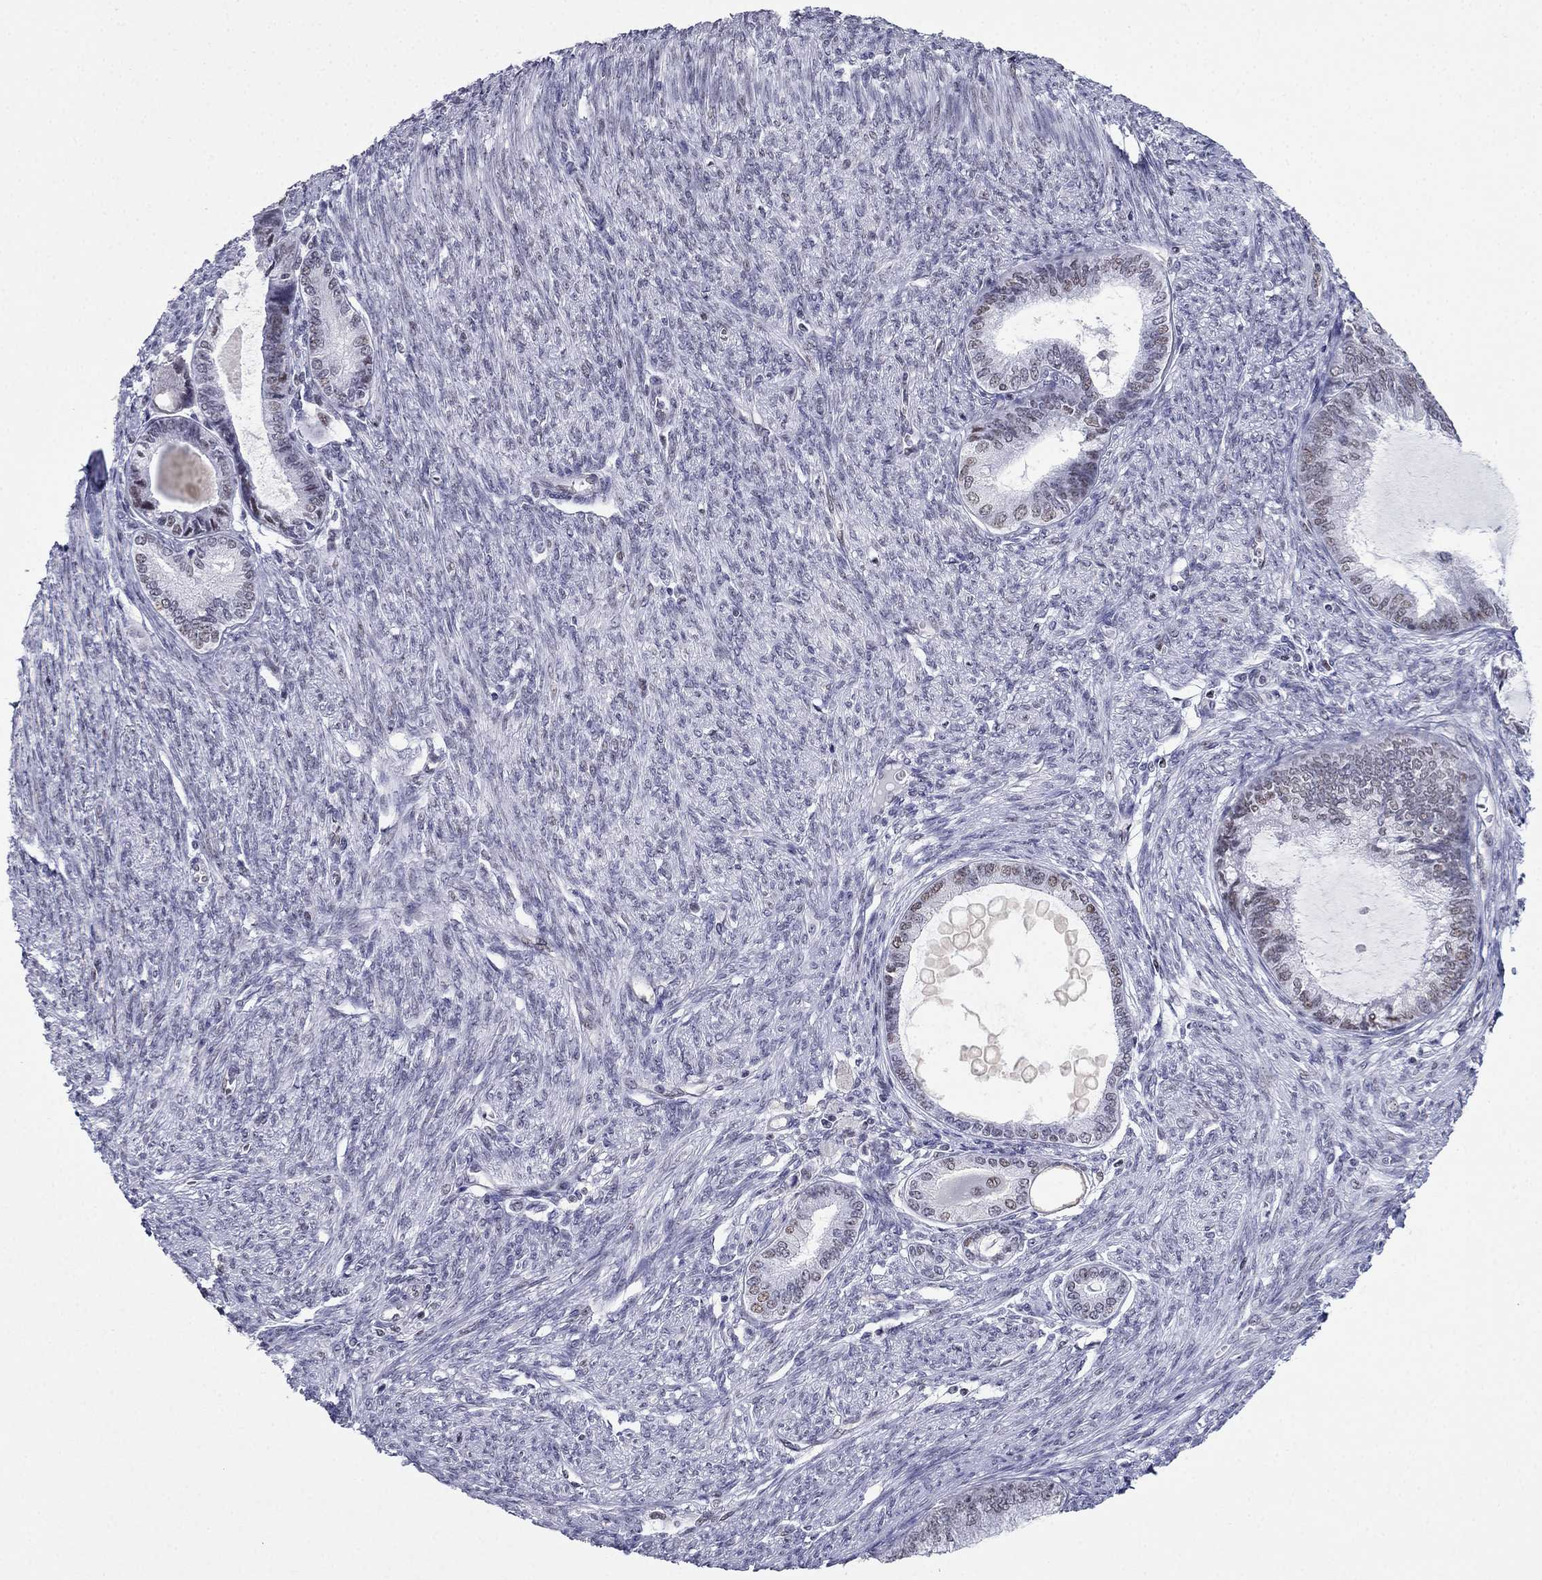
{"staining": {"intensity": "weak", "quantity": "<25%", "location": "nuclear"}, "tissue": "endometrial cancer", "cell_type": "Tumor cells", "image_type": "cancer", "snomed": [{"axis": "morphology", "description": "Adenocarcinoma, NOS"}, {"axis": "topography", "description": "Endometrium"}], "caption": "The micrograph reveals no staining of tumor cells in endometrial adenocarcinoma.", "gene": "PPM1G", "patient": {"sex": "female", "age": 86}}